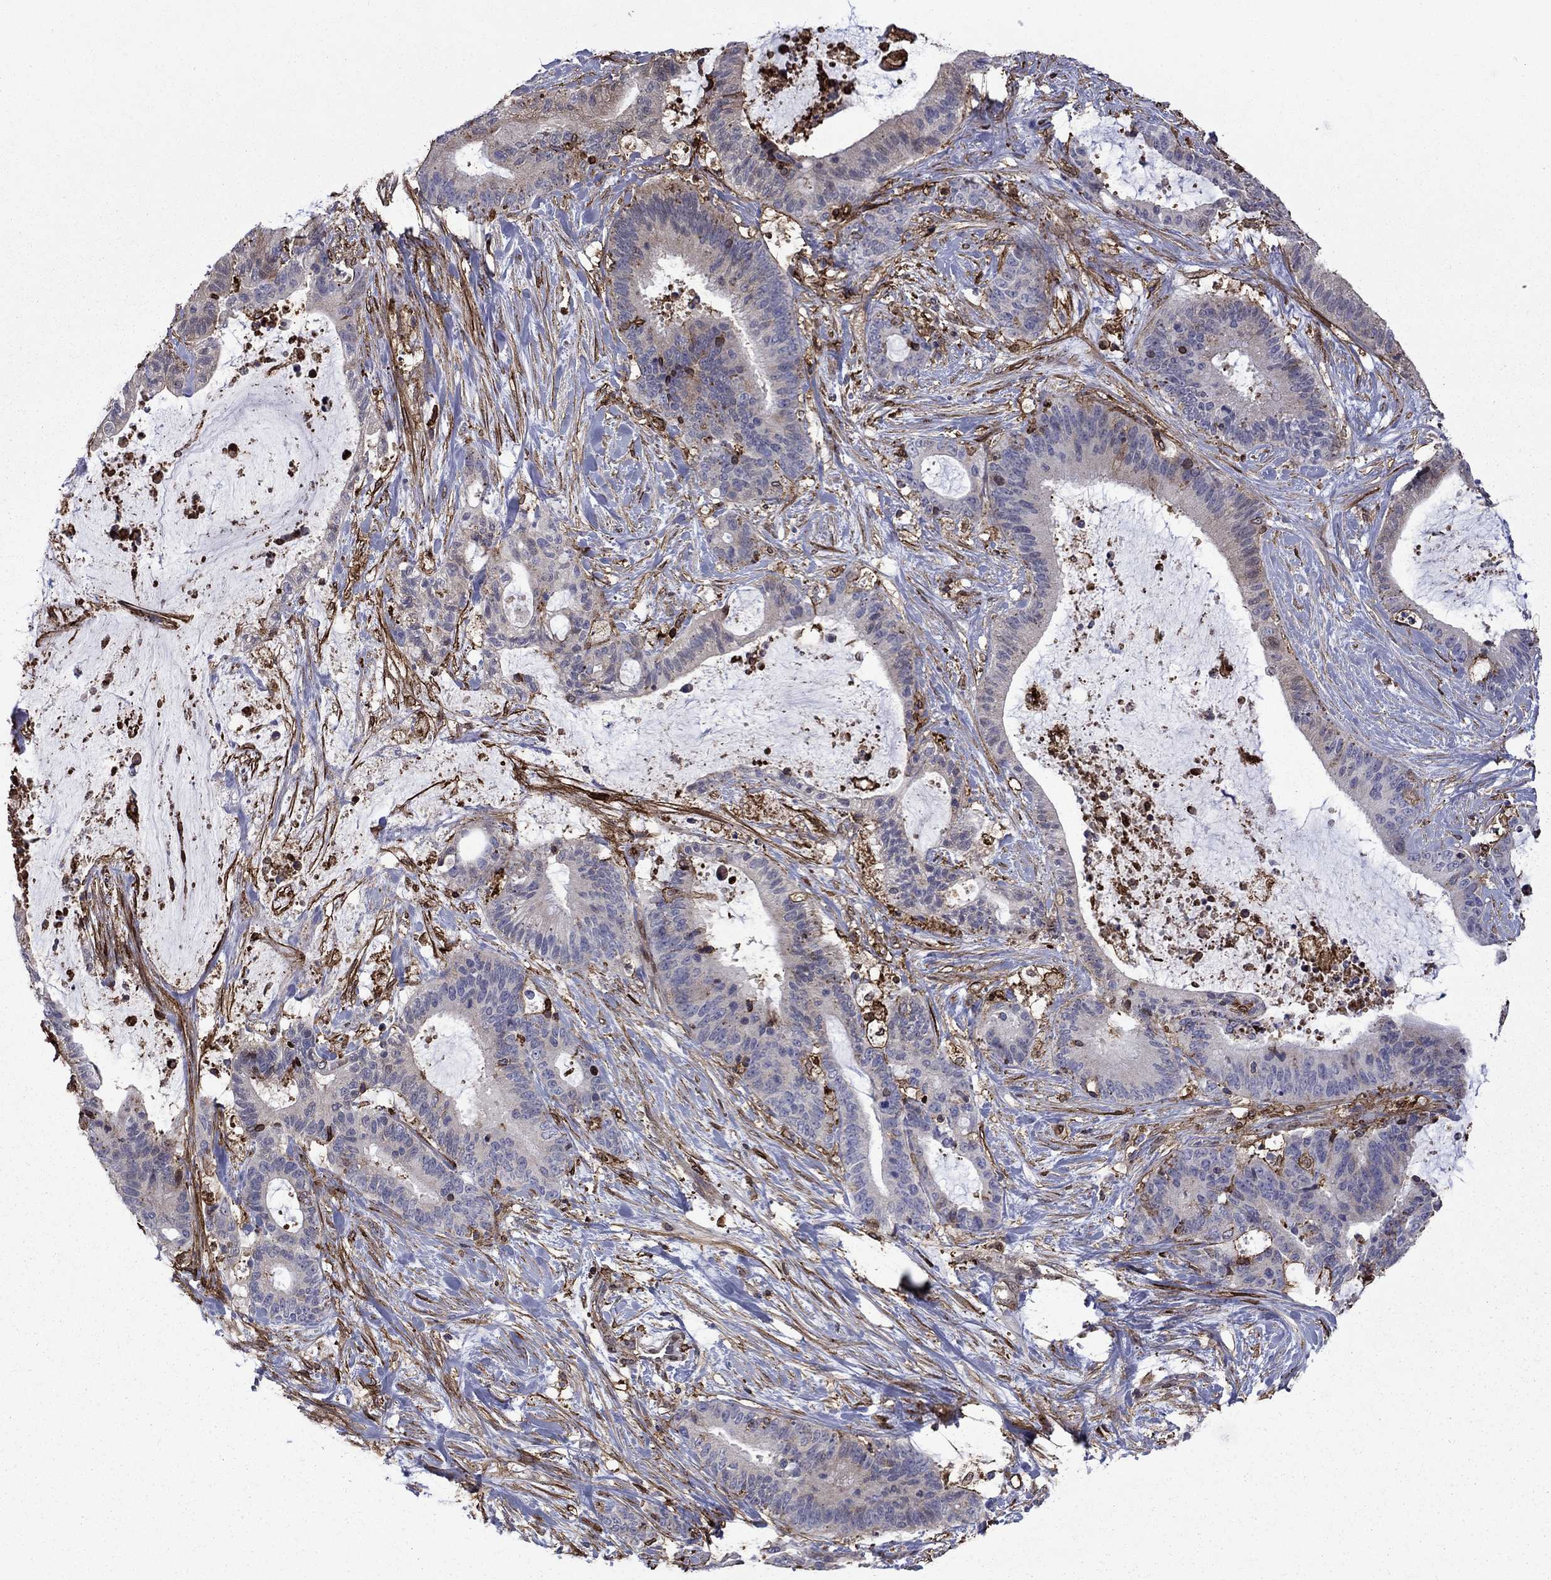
{"staining": {"intensity": "strong", "quantity": "25%-75%", "location": "cytoplasmic/membranous"}, "tissue": "liver cancer", "cell_type": "Tumor cells", "image_type": "cancer", "snomed": [{"axis": "morphology", "description": "Cholangiocarcinoma"}, {"axis": "topography", "description": "Liver"}], "caption": "Immunohistochemistry image of liver cancer (cholangiocarcinoma) stained for a protein (brown), which exhibits high levels of strong cytoplasmic/membranous positivity in about 25%-75% of tumor cells.", "gene": "PLAU", "patient": {"sex": "female", "age": 73}}